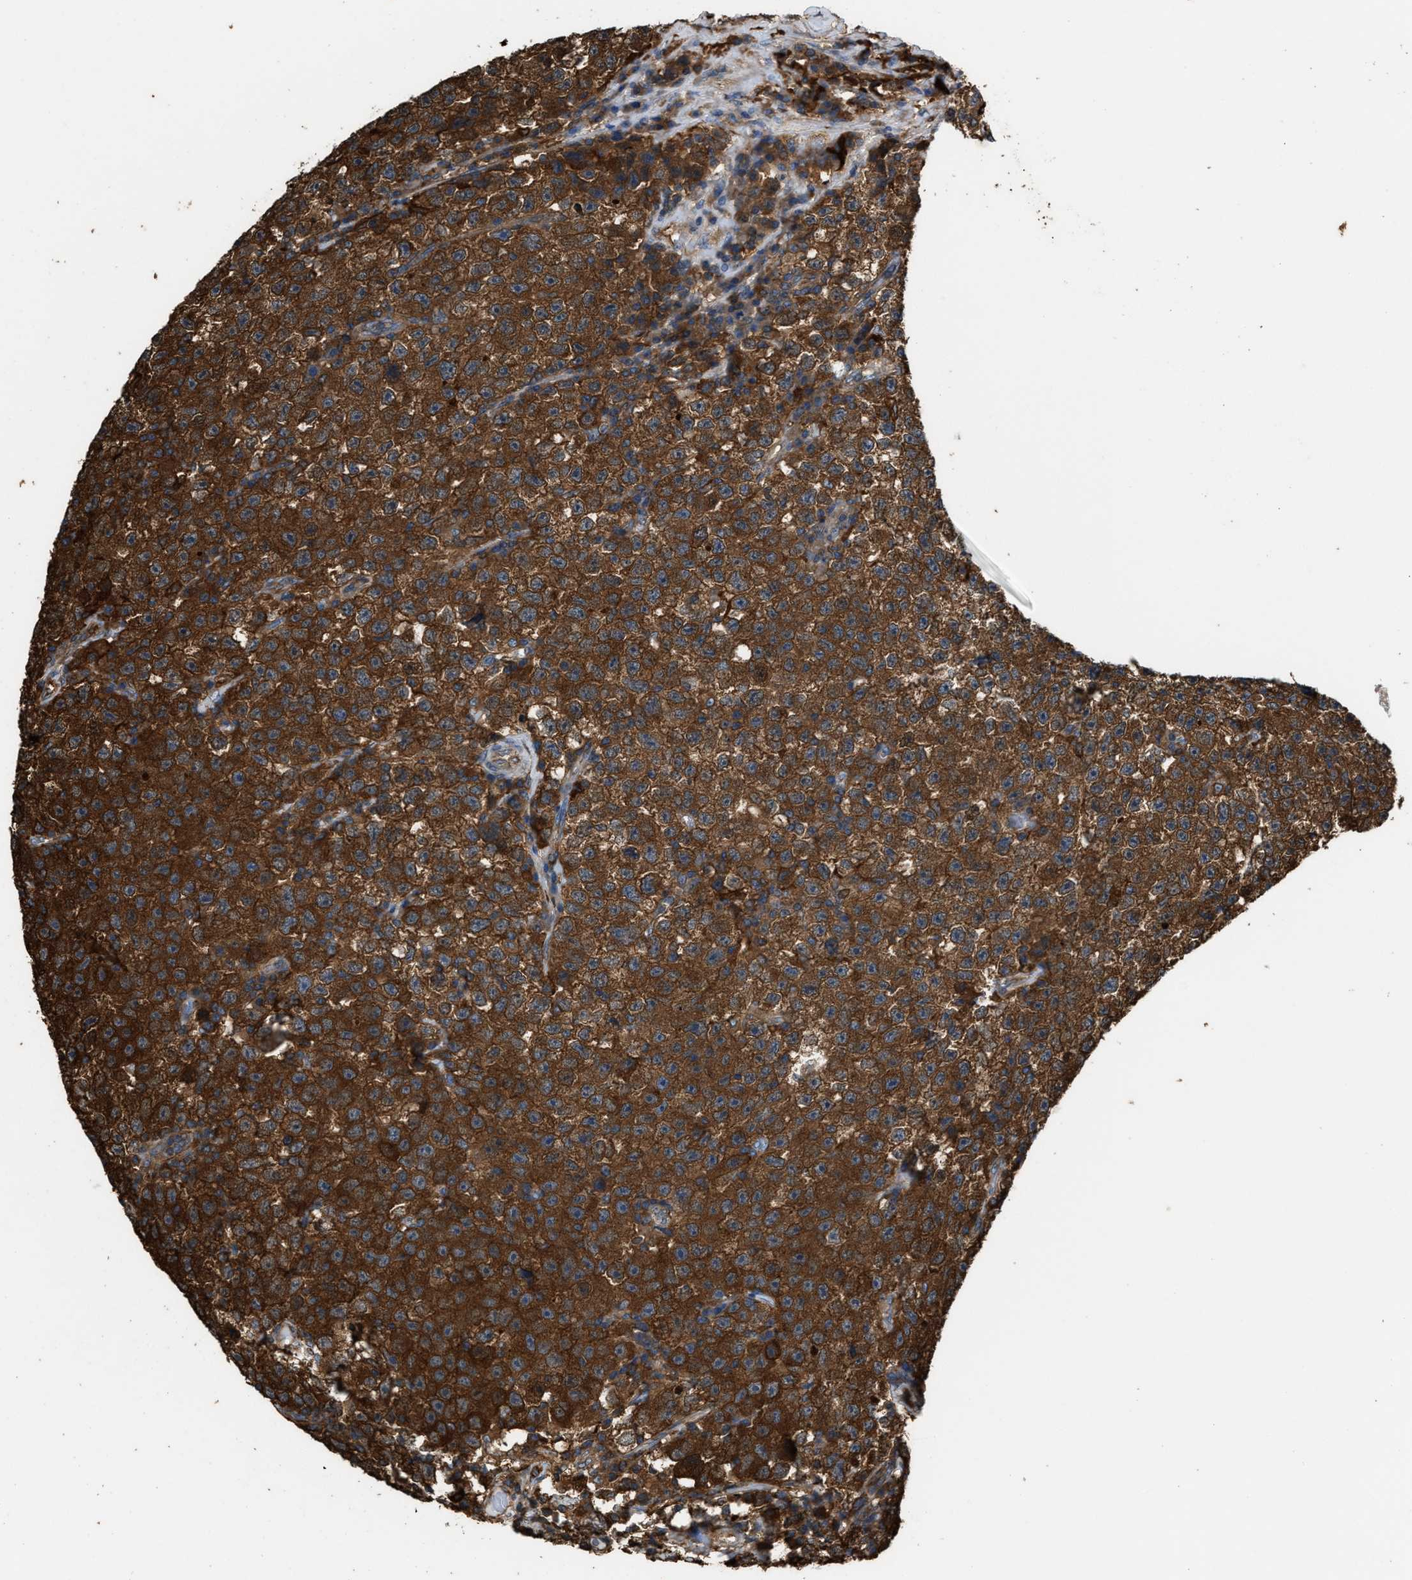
{"staining": {"intensity": "strong", "quantity": ">75%", "location": "cytoplasmic/membranous"}, "tissue": "testis cancer", "cell_type": "Tumor cells", "image_type": "cancer", "snomed": [{"axis": "morphology", "description": "Seminoma, NOS"}, {"axis": "topography", "description": "Testis"}], "caption": "A high-resolution histopathology image shows IHC staining of seminoma (testis), which shows strong cytoplasmic/membranous positivity in about >75% of tumor cells.", "gene": "ATIC", "patient": {"sex": "male", "age": 22}}